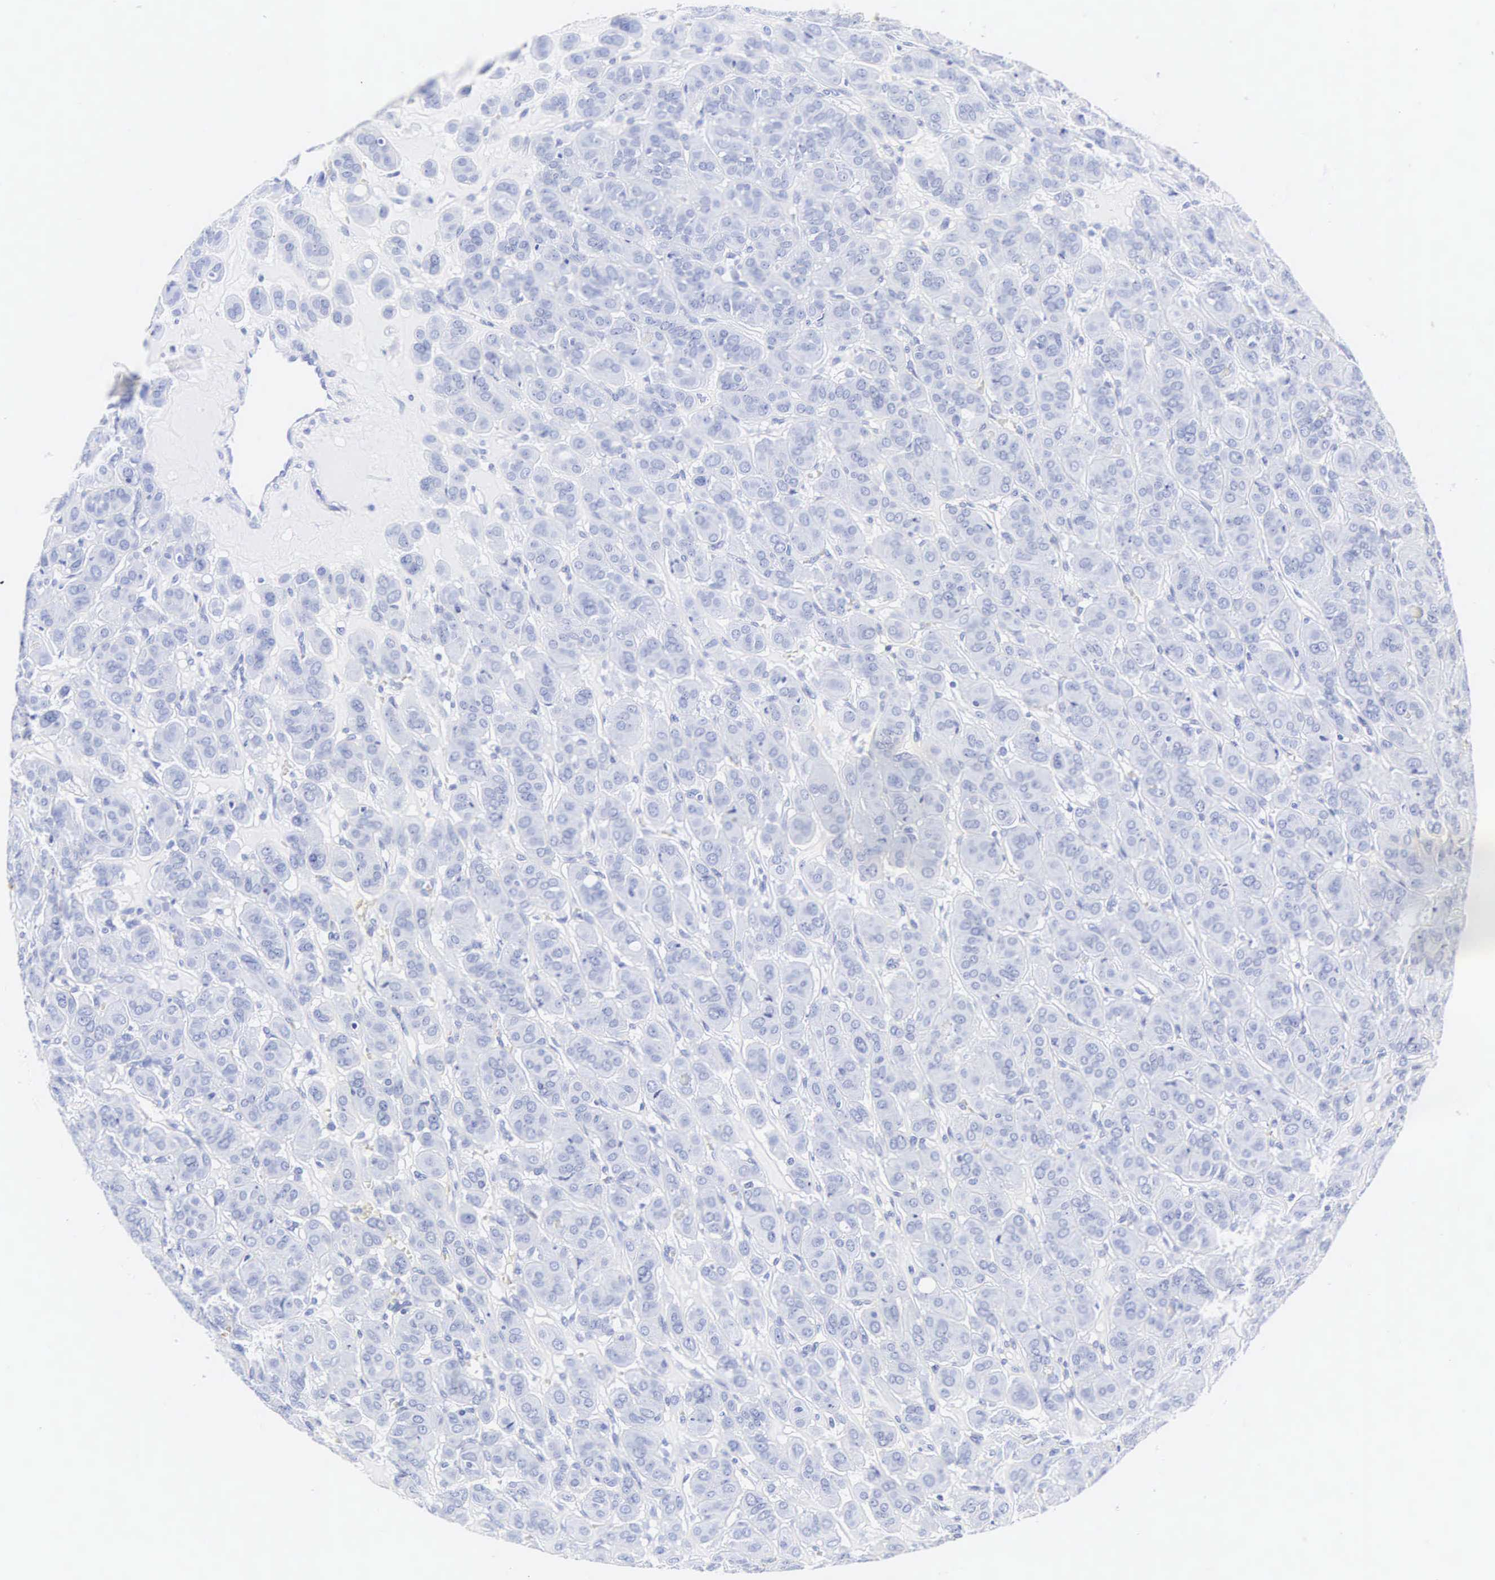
{"staining": {"intensity": "negative", "quantity": "none", "location": "none"}, "tissue": "thyroid cancer", "cell_type": "Tumor cells", "image_type": "cancer", "snomed": [{"axis": "morphology", "description": "Follicular adenoma carcinoma, NOS"}, {"axis": "topography", "description": "Thyroid gland"}], "caption": "DAB (3,3'-diaminobenzidine) immunohistochemical staining of follicular adenoma carcinoma (thyroid) displays no significant positivity in tumor cells. Brightfield microscopy of immunohistochemistry stained with DAB (3,3'-diaminobenzidine) (brown) and hematoxylin (blue), captured at high magnification.", "gene": "INS", "patient": {"sex": "female", "age": 71}}